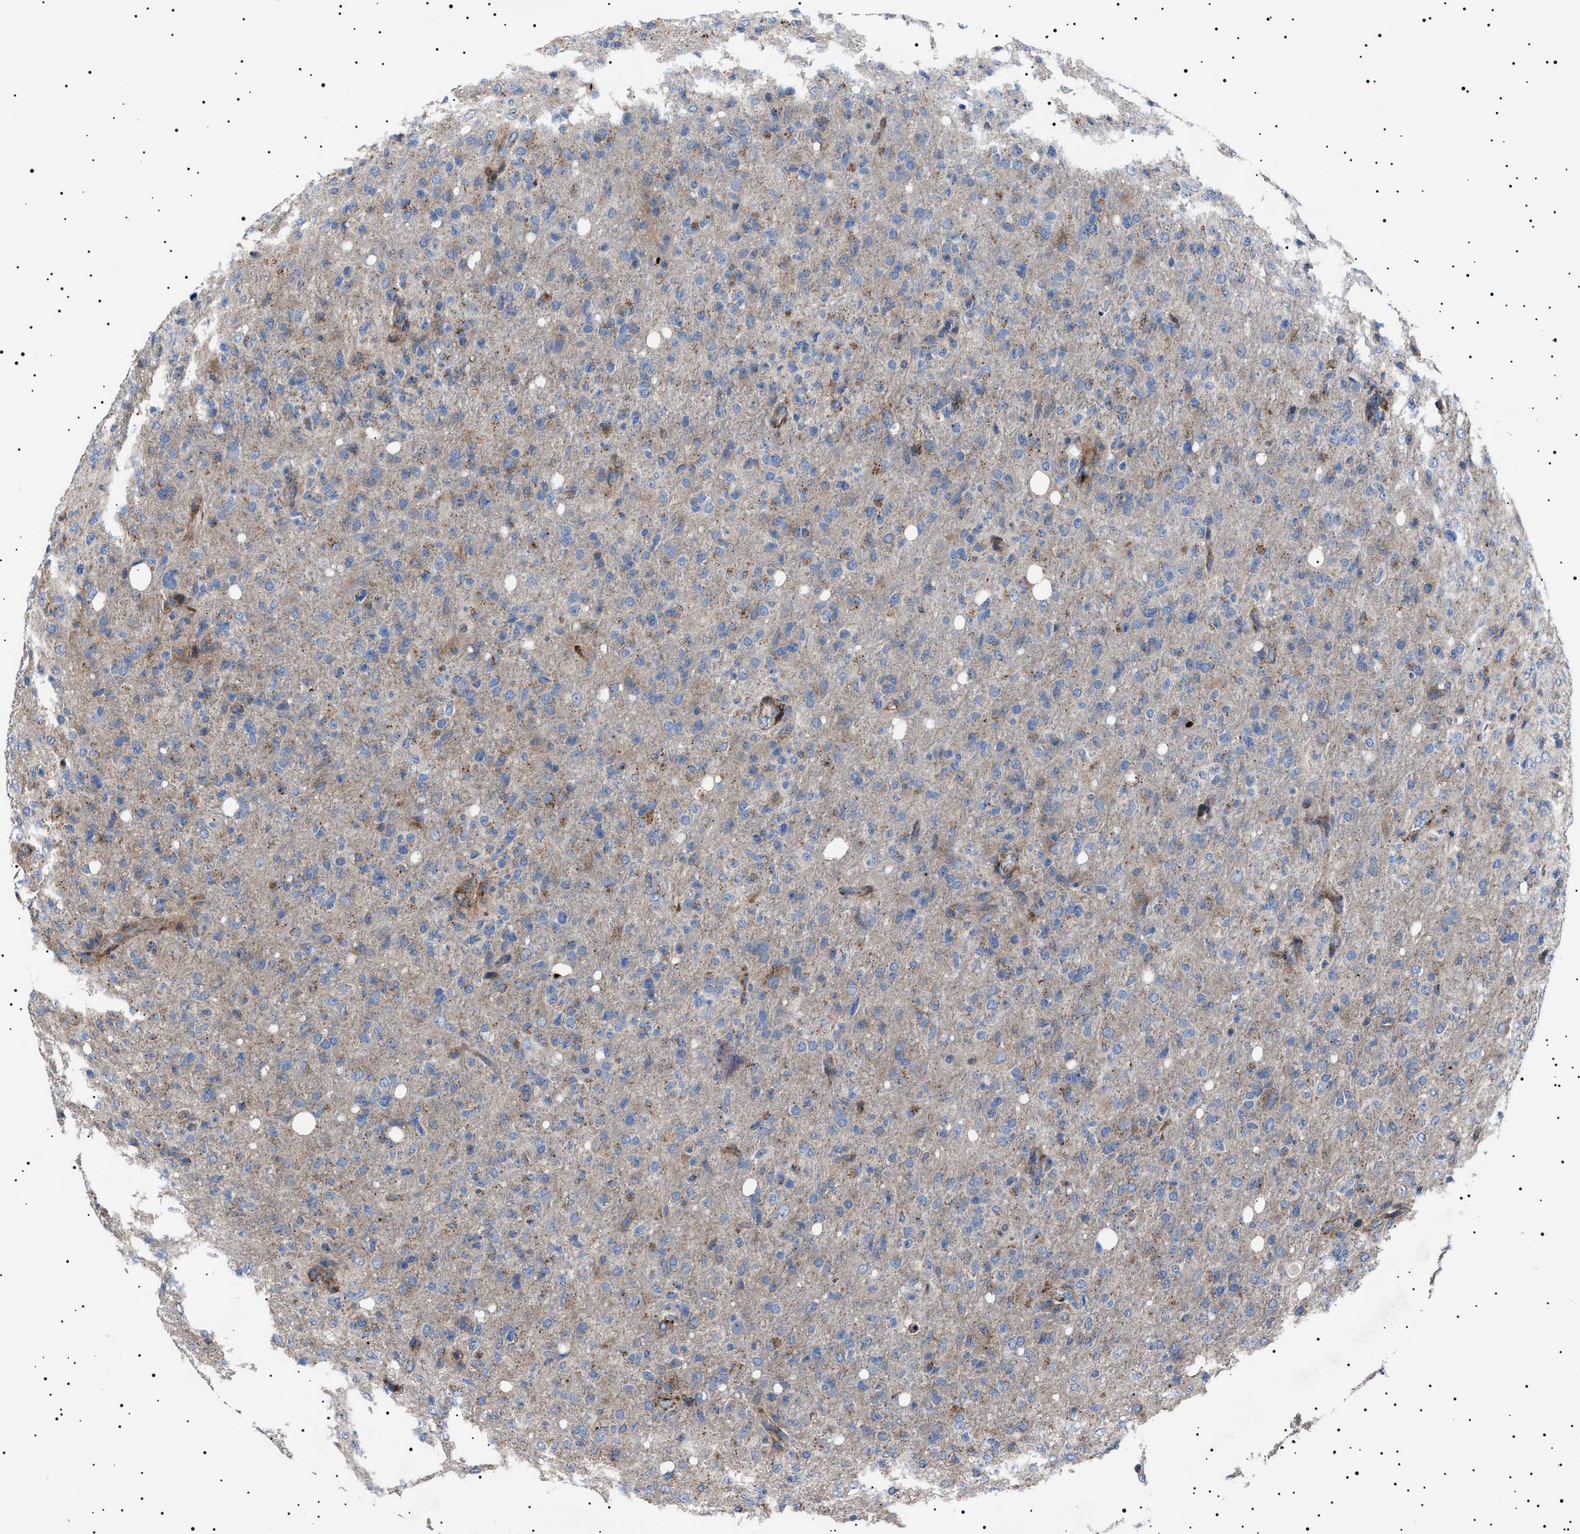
{"staining": {"intensity": "weak", "quantity": "<25%", "location": "cytoplasmic/membranous"}, "tissue": "glioma", "cell_type": "Tumor cells", "image_type": "cancer", "snomed": [{"axis": "morphology", "description": "Glioma, malignant, High grade"}, {"axis": "topography", "description": "Brain"}], "caption": "Tumor cells are negative for brown protein staining in glioma.", "gene": "NEU1", "patient": {"sex": "female", "age": 57}}